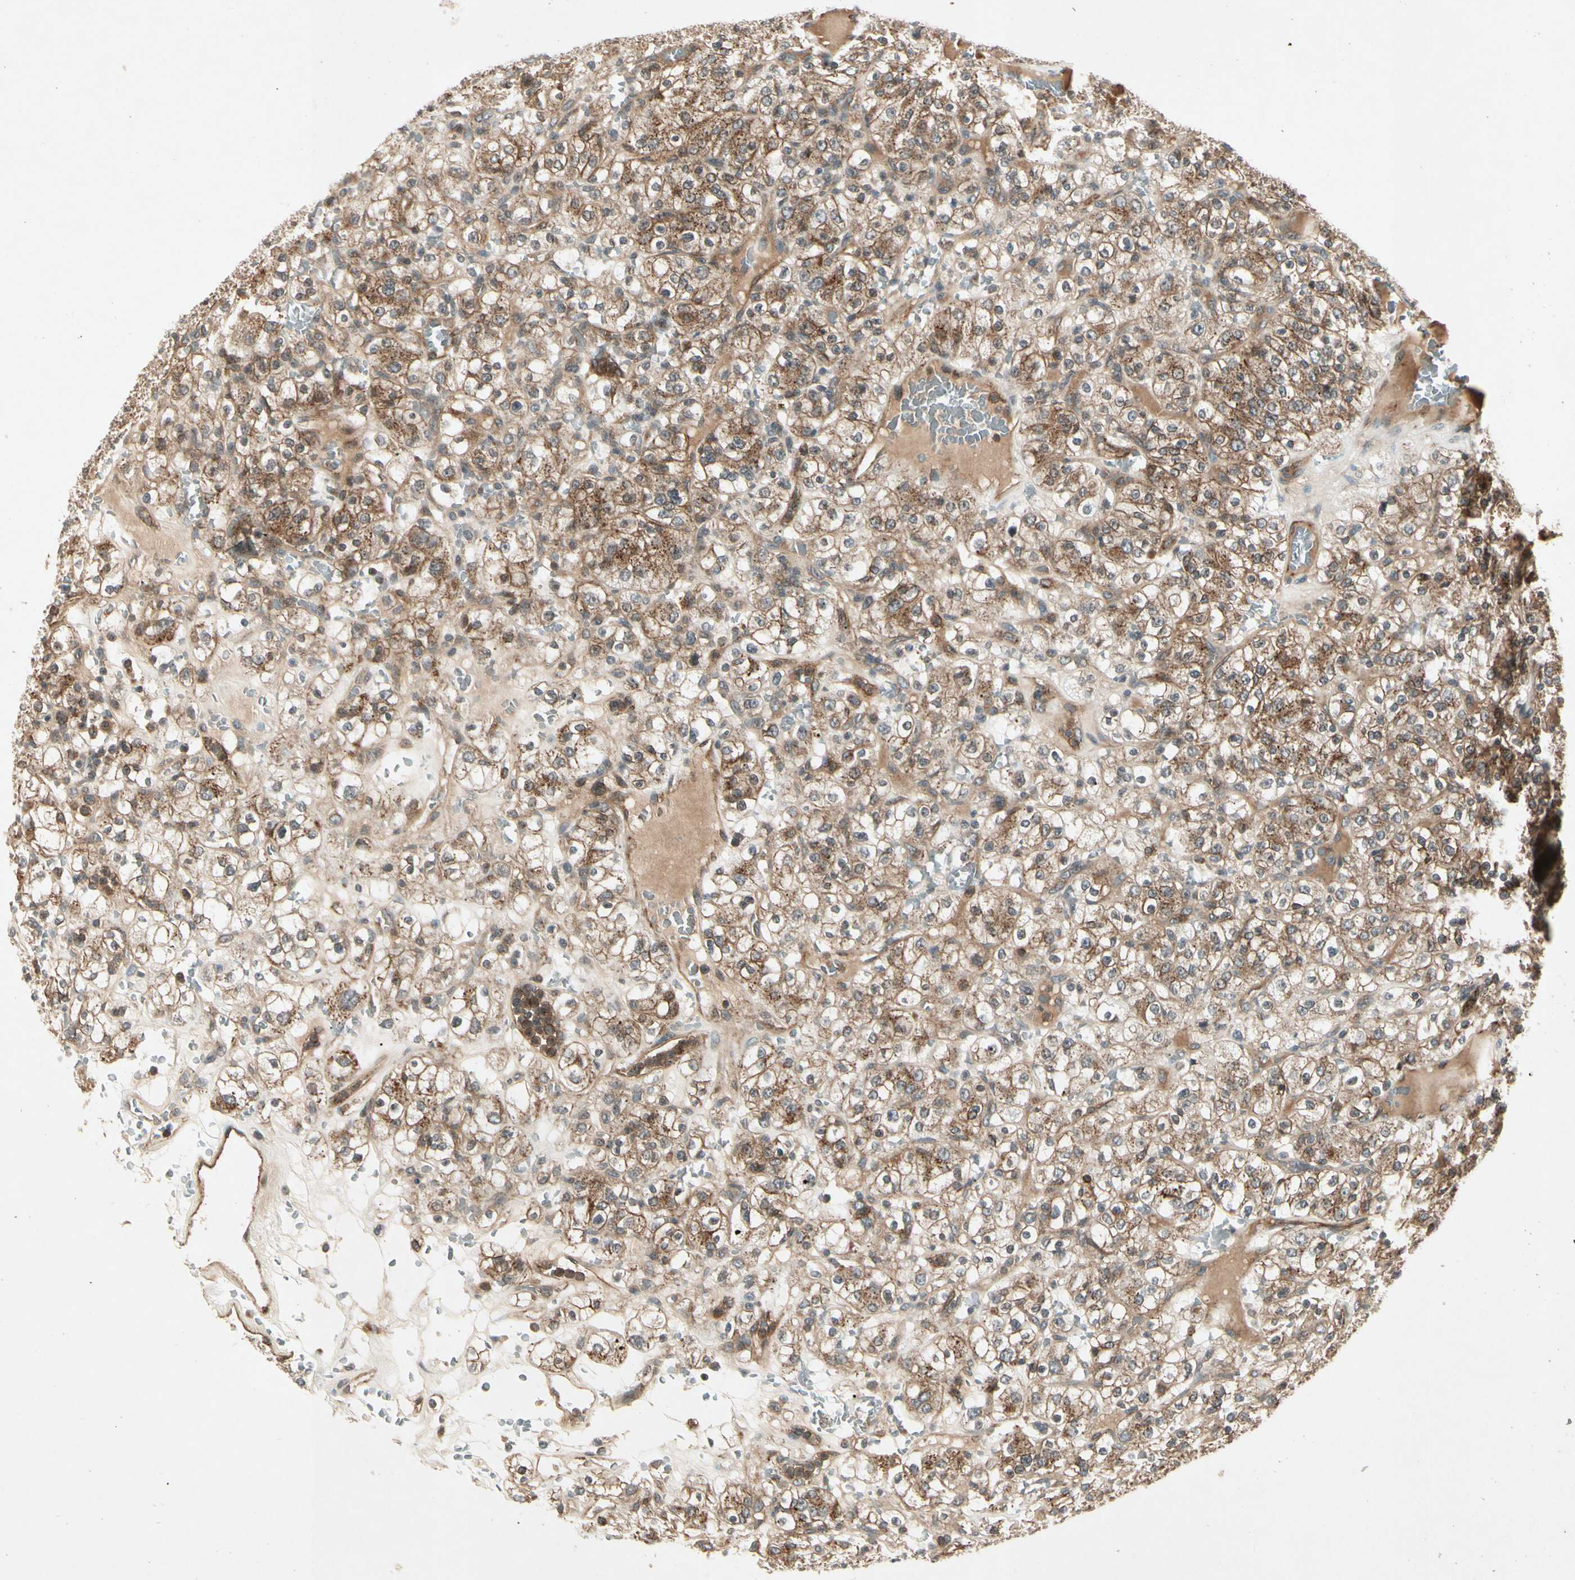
{"staining": {"intensity": "moderate", "quantity": ">75%", "location": "cytoplasmic/membranous"}, "tissue": "renal cancer", "cell_type": "Tumor cells", "image_type": "cancer", "snomed": [{"axis": "morphology", "description": "Normal tissue, NOS"}, {"axis": "morphology", "description": "Adenocarcinoma, NOS"}, {"axis": "topography", "description": "Kidney"}], "caption": "Protein analysis of adenocarcinoma (renal) tissue demonstrates moderate cytoplasmic/membranous staining in approximately >75% of tumor cells. The staining was performed using DAB, with brown indicating positive protein expression. Nuclei are stained blue with hematoxylin.", "gene": "FLOT1", "patient": {"sex": "female", "age": 72}}